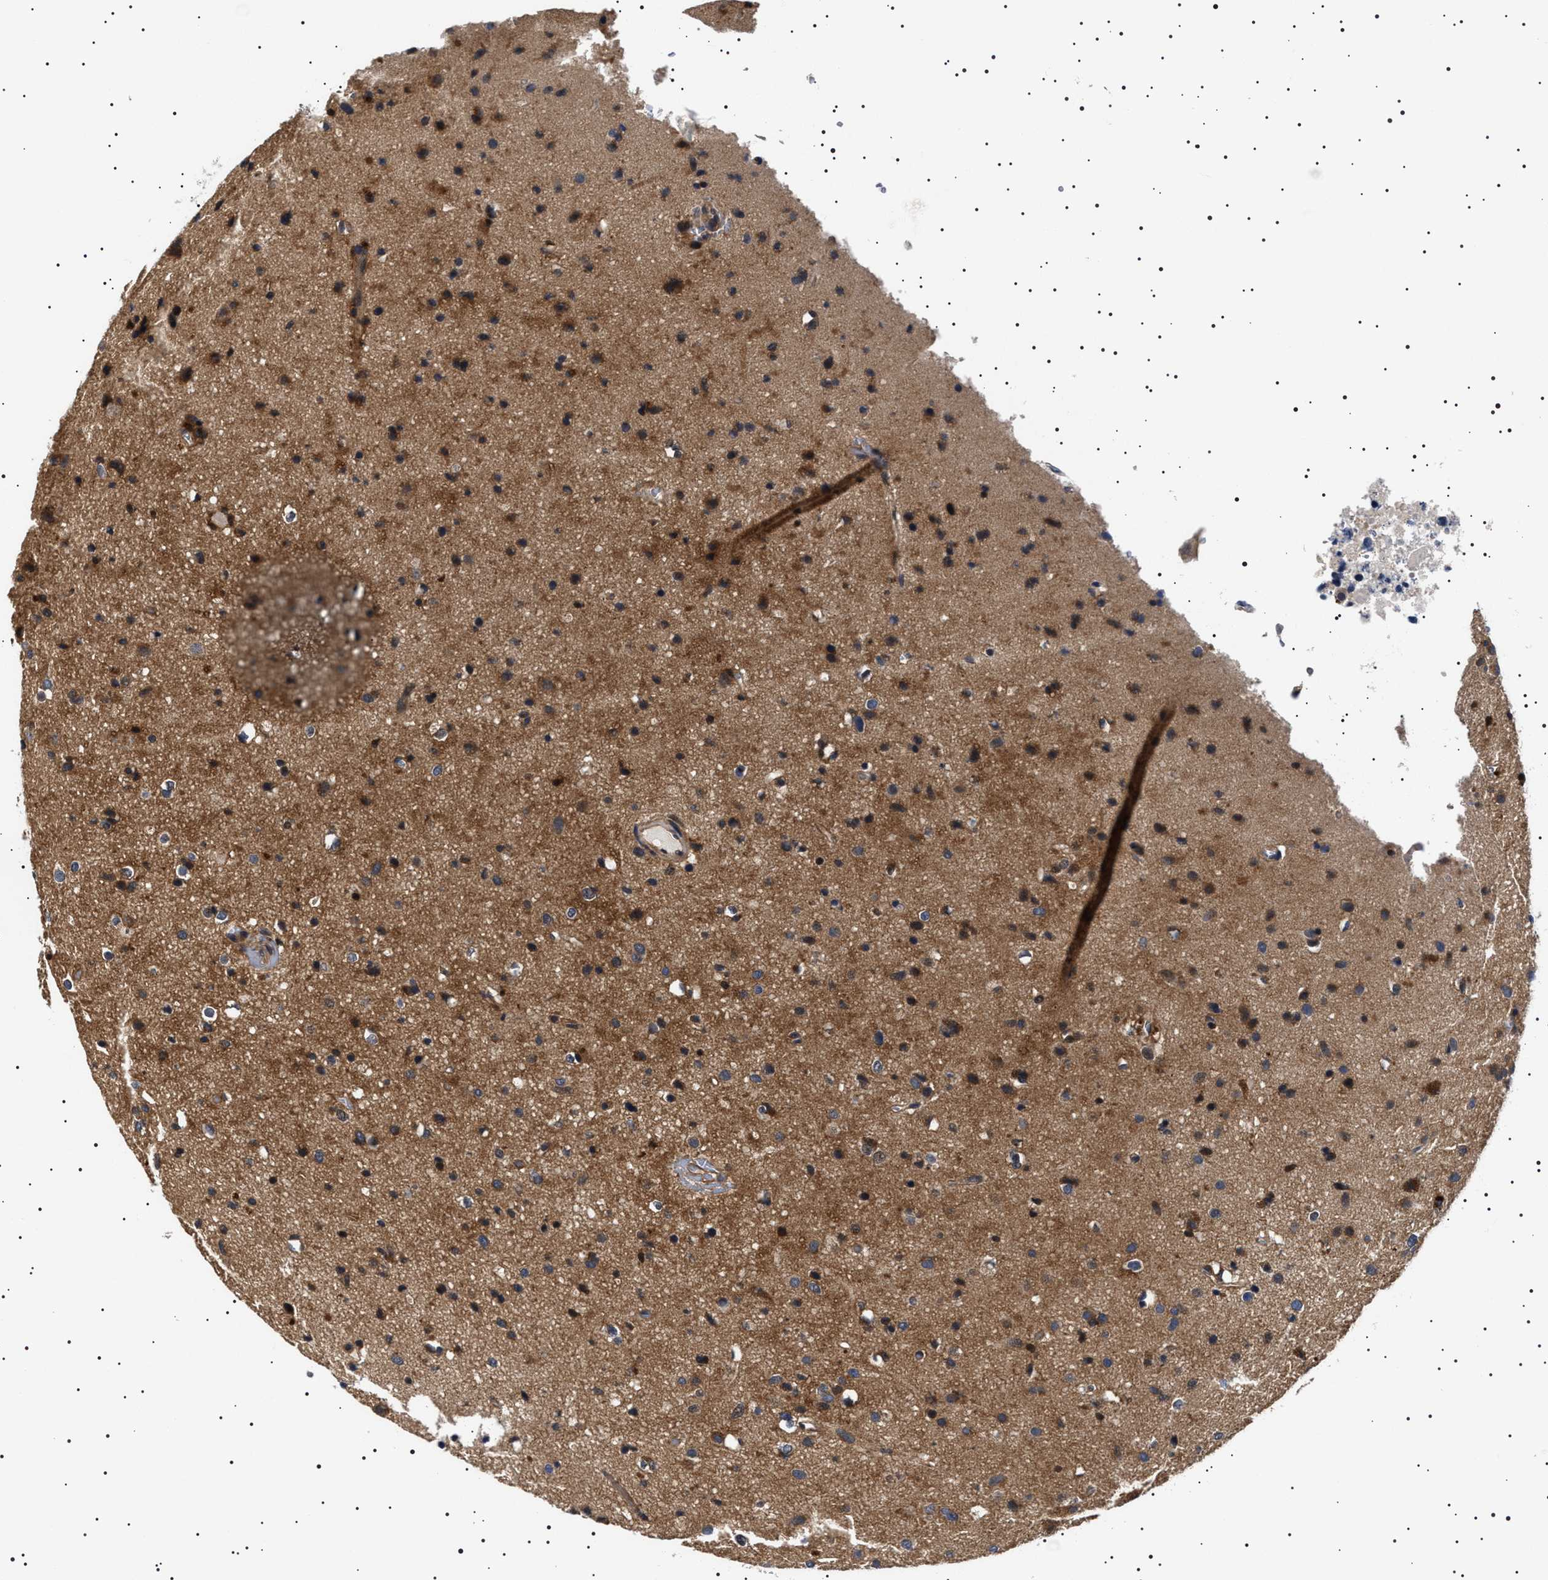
{"staining": {"intensity": "moderate", "quantity": "25%-75%", "location": "cytoplasmic/membranous"}, "tissue": "glioma", "cell_type": "Tumor cells", "image_type": "cancer", "snomed": [{"axis": "morphology", "description": "Glioma, malignant, Low grade"}, {"axis": "topography", "description": "Brain"}], "caption": "The immunohistochemical stain shows moderate cytoplasmic/membranous expression in tumor cells of malignant low-grade glioma tissue. The staining was performed using DAB, with brown indicating positive protein expression. Nuclei are stained blue with hematoxylin.", "gene": "SLC4A7", "patient": {"sex": "male", "age": 77}}